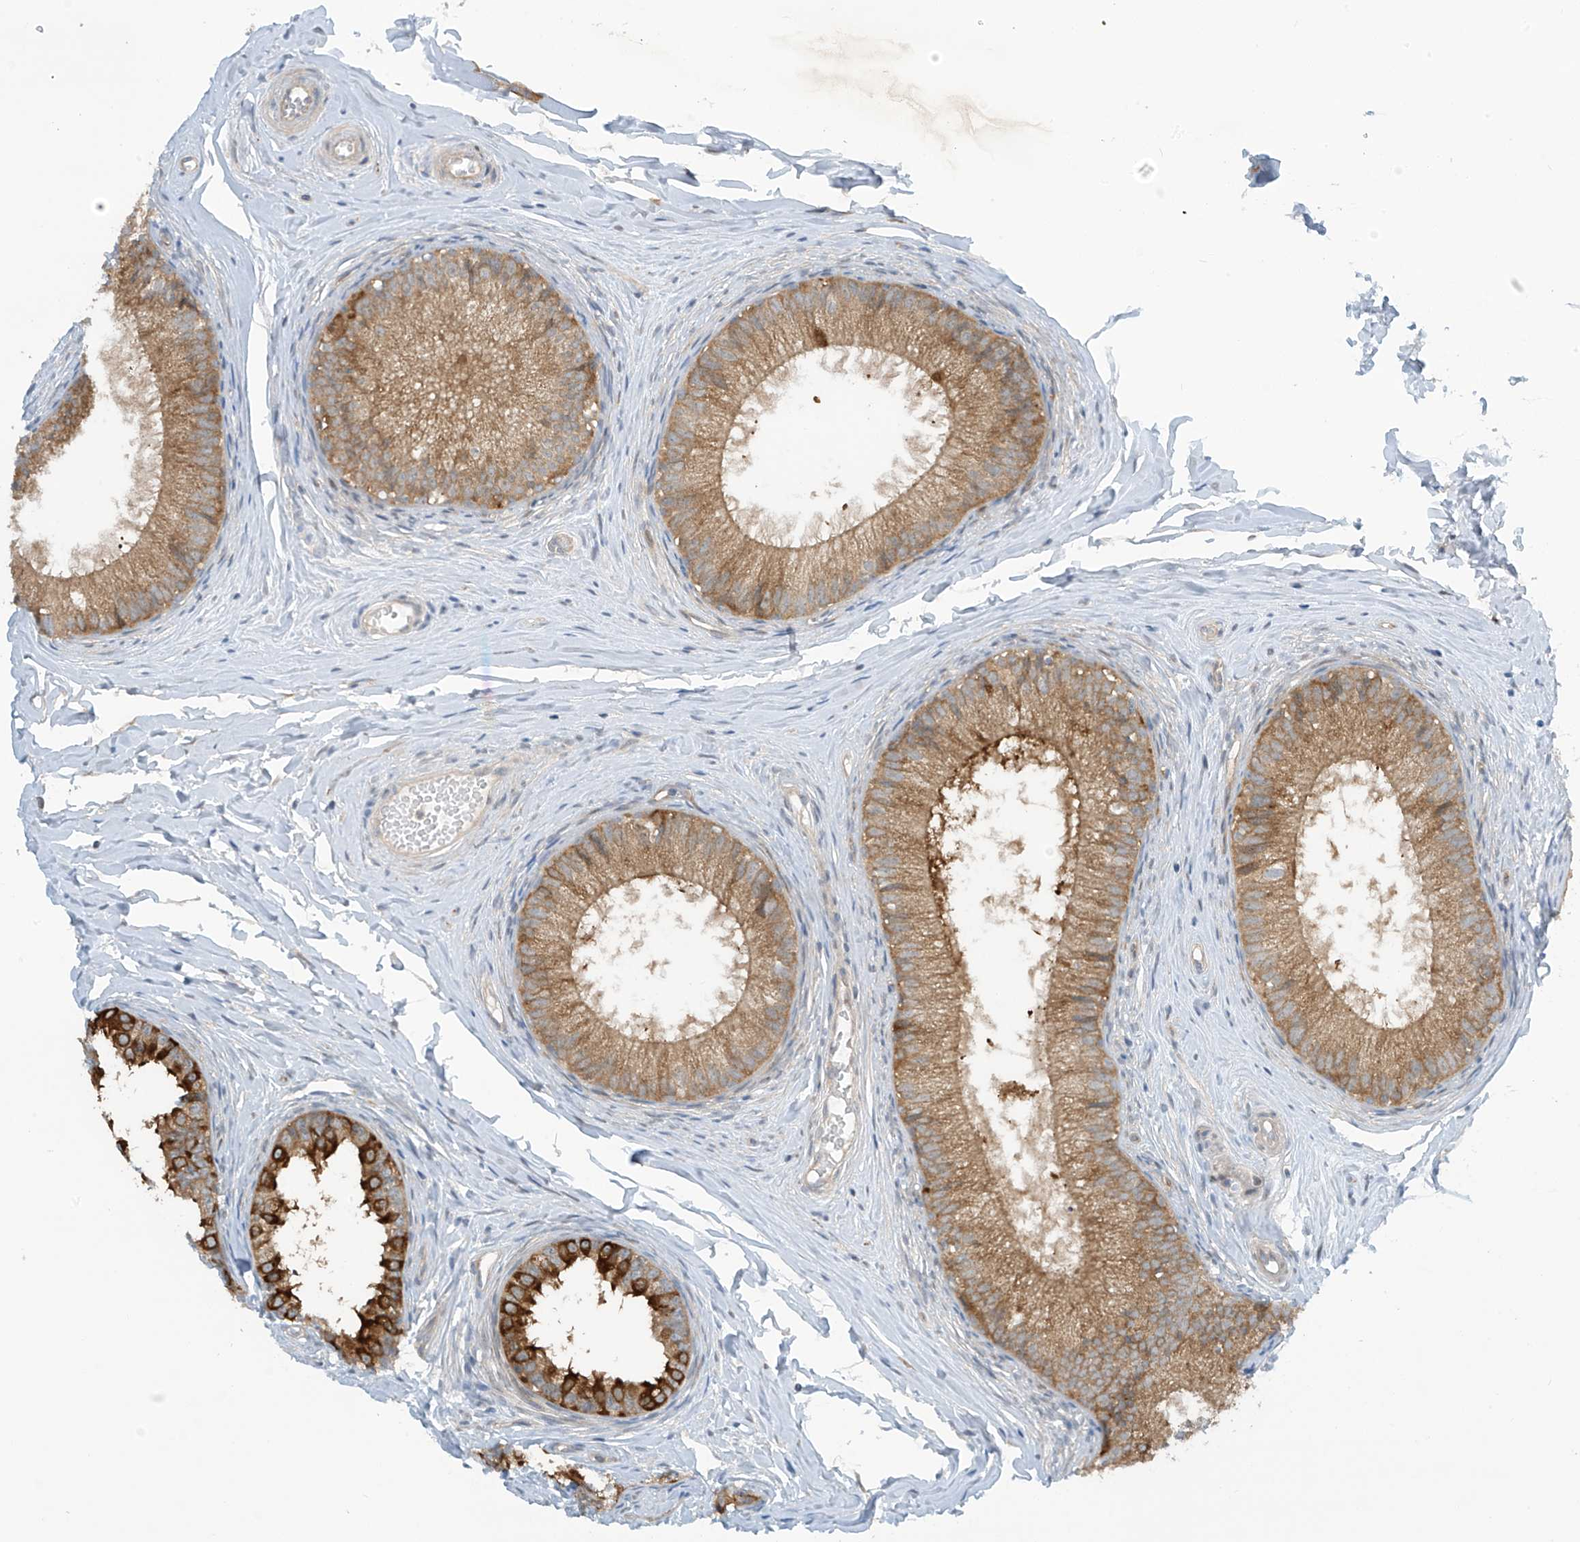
{"staining": {"intensity": "moderate", "quantity": ">75%", "location": "cytoplasmic/membranous"}, "tissue": "epididymis", "cell_type": "Glandular cells", "image_type": "normal", "snomed": [{"axis": "morphology", "description": "Normal tissue, NOS"}, {"axis": "topography", "description": "Epididymis"}], "caption": "Immunohistochemical staining of unremarkable human epididymis exhibits moderate cytoplasmic/membranous protein staining in approximately >75% of glandular cells. Nuclei are stained in blue.", "gene": "FSD1L", "patient": {"sex": "male", "age": 34}}